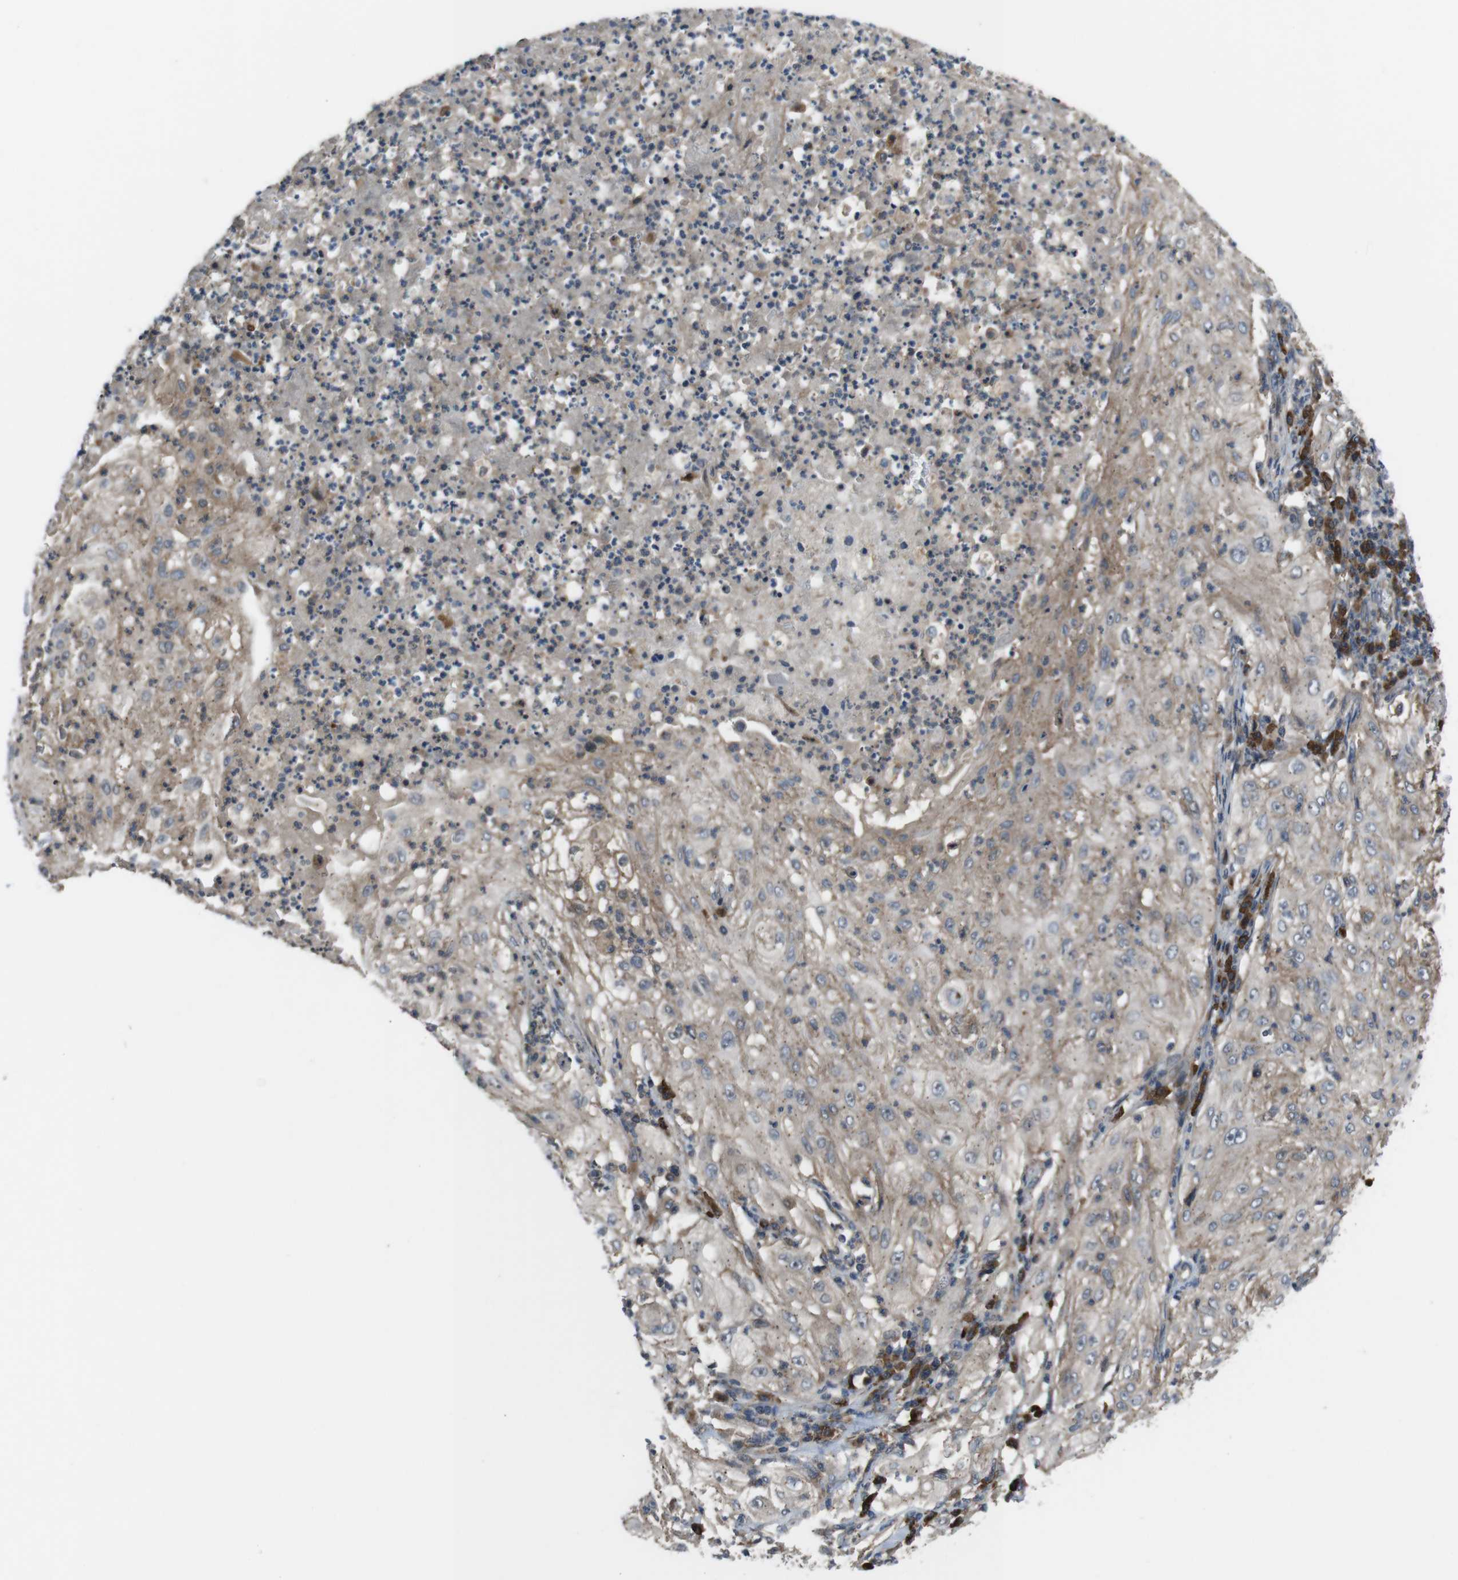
{"staining": {"intensity": "weak", "quantity": ">75%", "location": "cytoplasmic/membranous"}, "tissue": "lung cancer", "cell_type": "Tumor cells", "image_type": "cancer", "snomed": [{"axis": "morphology", "description": "Inflammation, NOS"}, {"axis": "morphology", "description": "Squamous cell carcinoma, NOS"}, {"axis": "topography", "description": "Lymph node"}, {"axis": "topography", "description": "Soft tissue"}, {"axis": "topography", "description": "Lung"}], "caption": "The micrograph exhibits staining of squamous cell carcinoma (lung), revealing weak cytoplasmic/membranous protein positivity (brown color) within tumor cells.", "gene": "SLC22A23", "patient": {"sex": "male", "age": 66}}